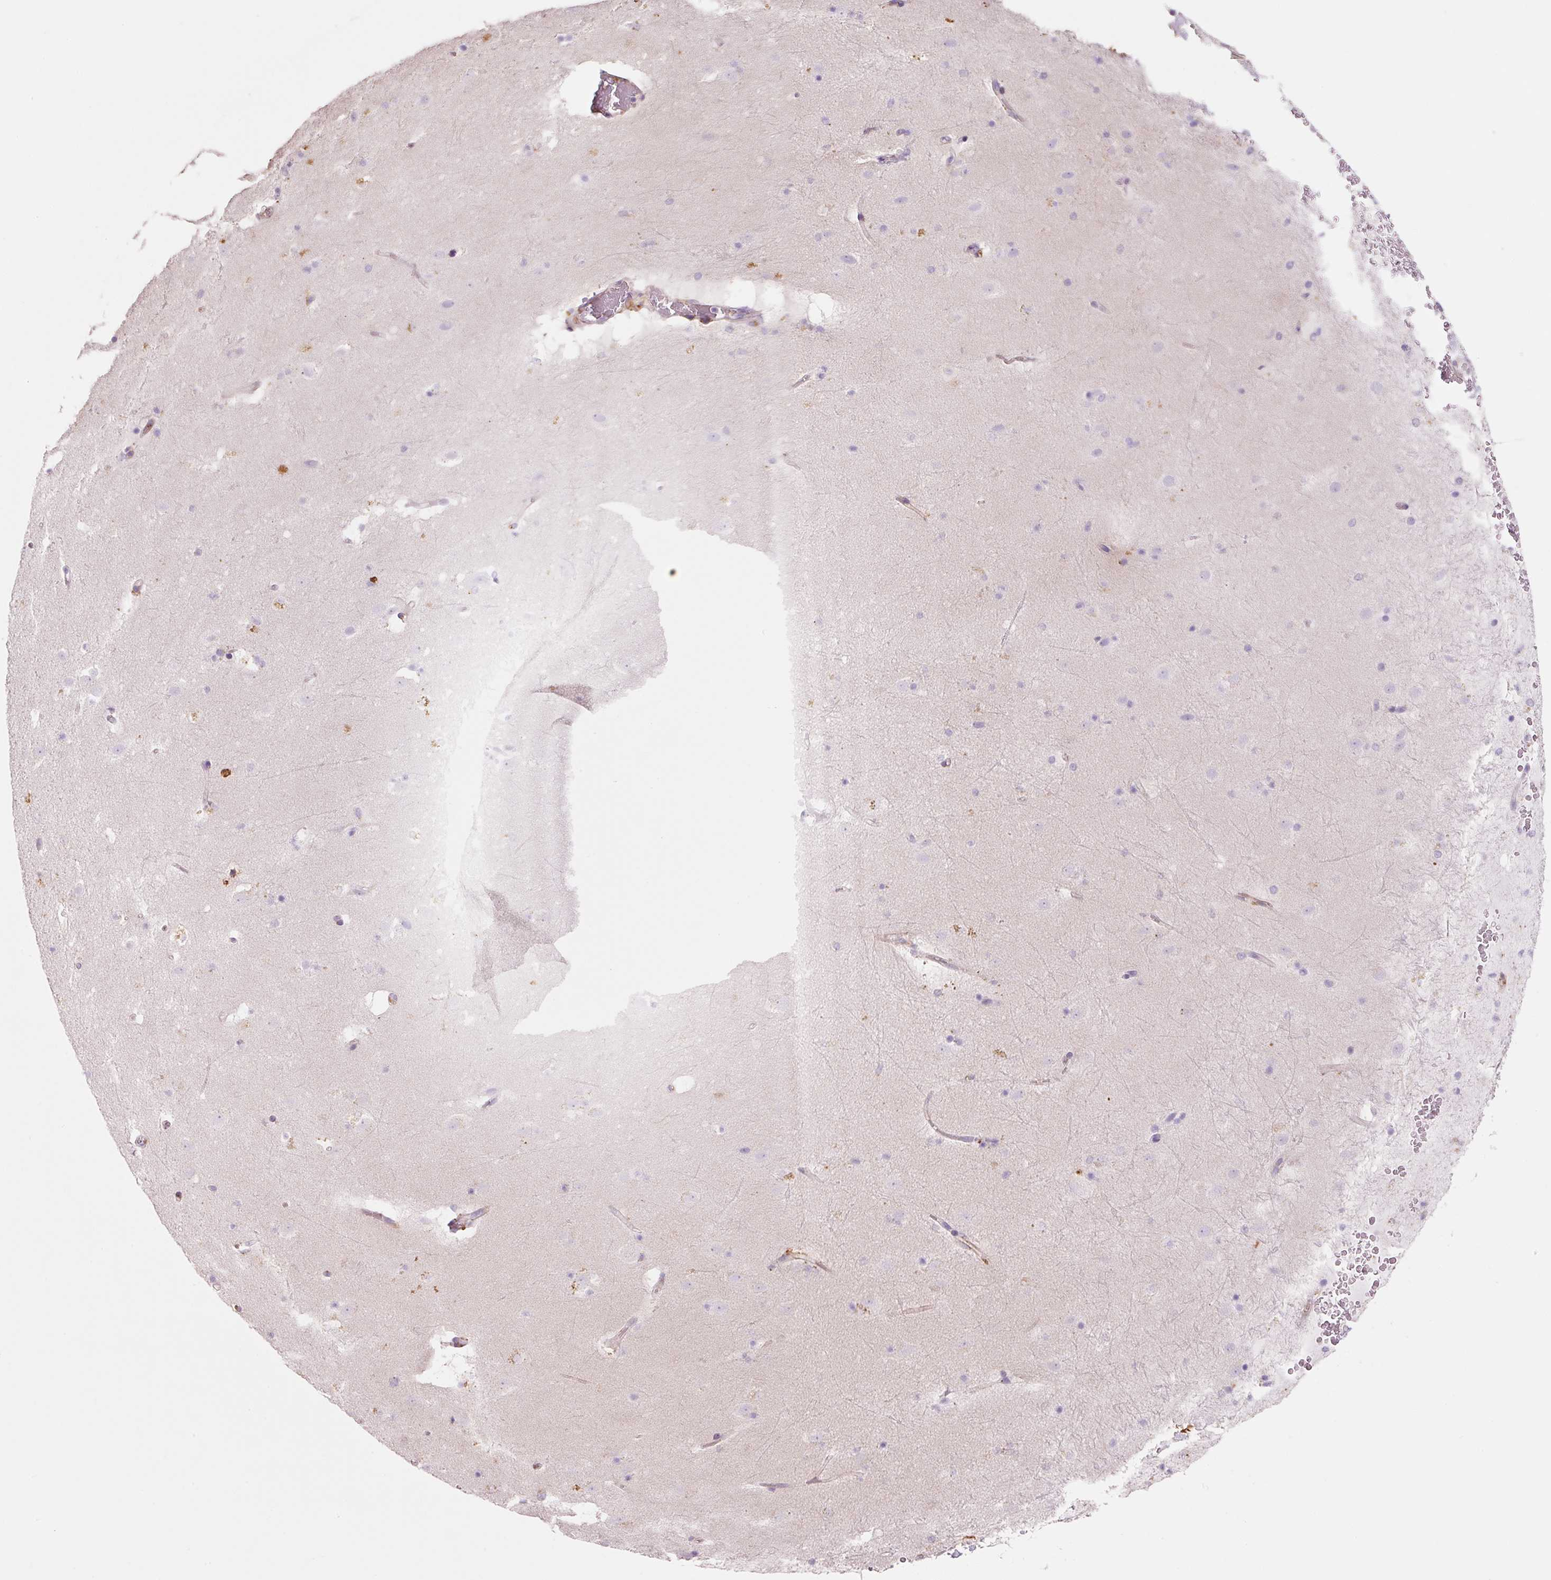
{"staining": {"intensity": "moderate", "quantity": "<25%", "location": "cytoplasmic/membranous"}, "tissue": "caudate", "cell_type": "Glial cells", "image_type": "normal", "snomed": [{"axis": "morphology", "description": "Normal tissue, NOS"}, {"axis": "topography", "description": "Lateral ventricle wall"}], "caption": "The immunohistochemical stain highlights moderate cytoplasmic/membranous staining in glial cells of benign caudate.", "gene": "TMC8", "patient": {"sex": "male", "age": 37}}